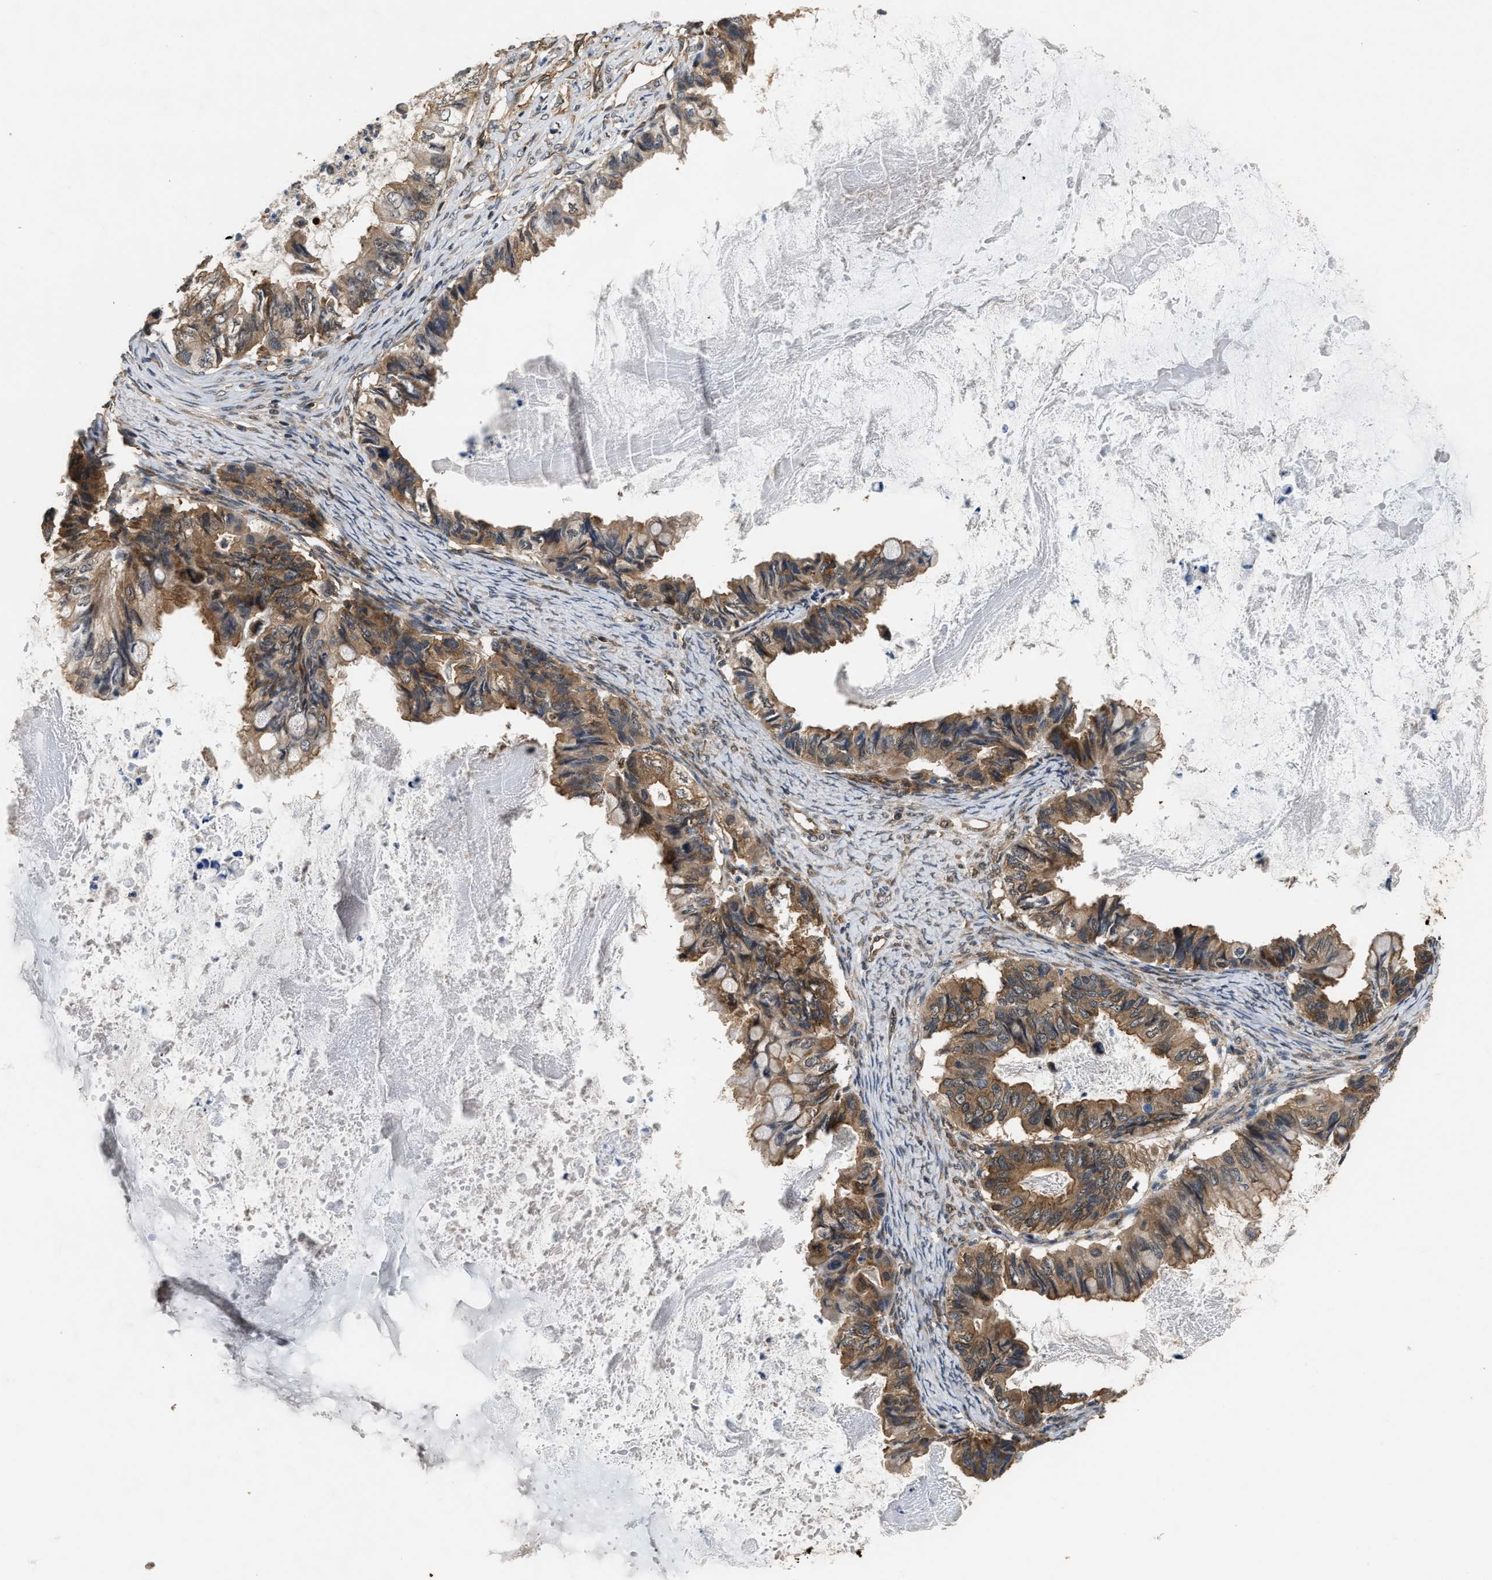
{"staining": {"intensity": "moderate", "quantity": ">75%", "location": "cytoplasmic/membranous"}, "tissue": "ovarian cancer", "cell_type": "Tumor cells", "image_type": "cancer", "snomed": [{"axis": "morphology", "description": "Cystadenocarcinoma, mucinous, NOS"}, {"axis": "topography", "description": "Ovary"}], "caption": "IHC micrograph of mucinous cystadenocarcinoma (ovarian) stained for a protein (brown), which demonstrates medium levels of moderate cytoplasmic/membranous staining in approximately >75% of tumor cells.", "gene": "DNAJC2", "patient": {"sex": "female", "age": 80}}